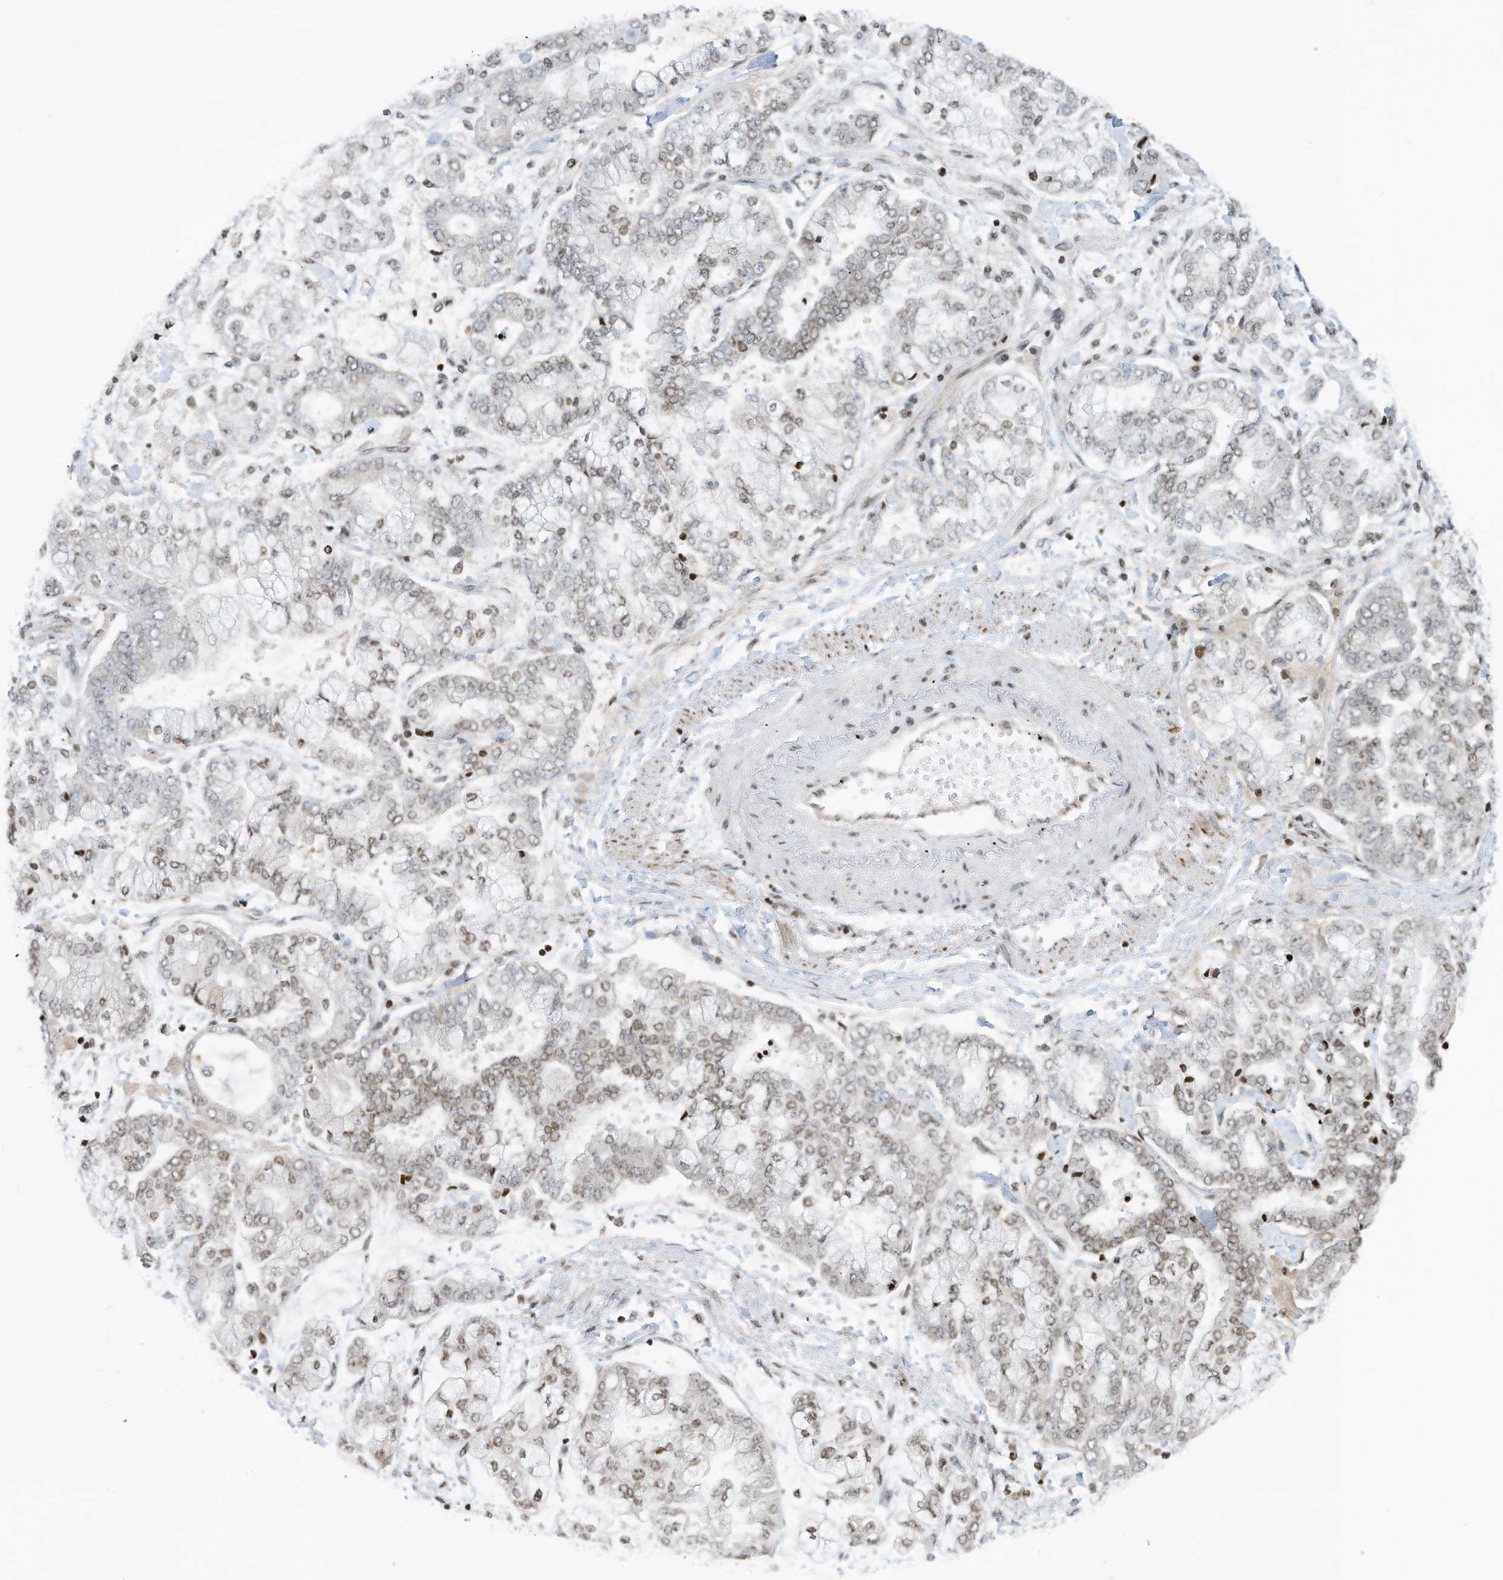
{"staining": {"intensity": "moderate", "quantity": "<25%", "location": "nuclear"}, "tissue": "stomach cancer", "cell_type": "Tumor cells", "image_type": "cancer", "snomed": [{"axis": "morphology", "description": "Normal tissue, NOS"}, {"axis": "morphology", "description": "Adenocarcinoma, NOS"}, {"axis": "topography", "description": "Stomach, upper"}, {"axis": "topography", "description": "Stomach"}], "caption": "Stomach cancer stained with immunohistochemistry exhibits moderate nuclear expression in about <25% of tumor cells. (DAB IHC, brown staining for protein, blue staining for nuclei).", "gene": "ADI1", "patient": {"sex": "male", "age": 76}}